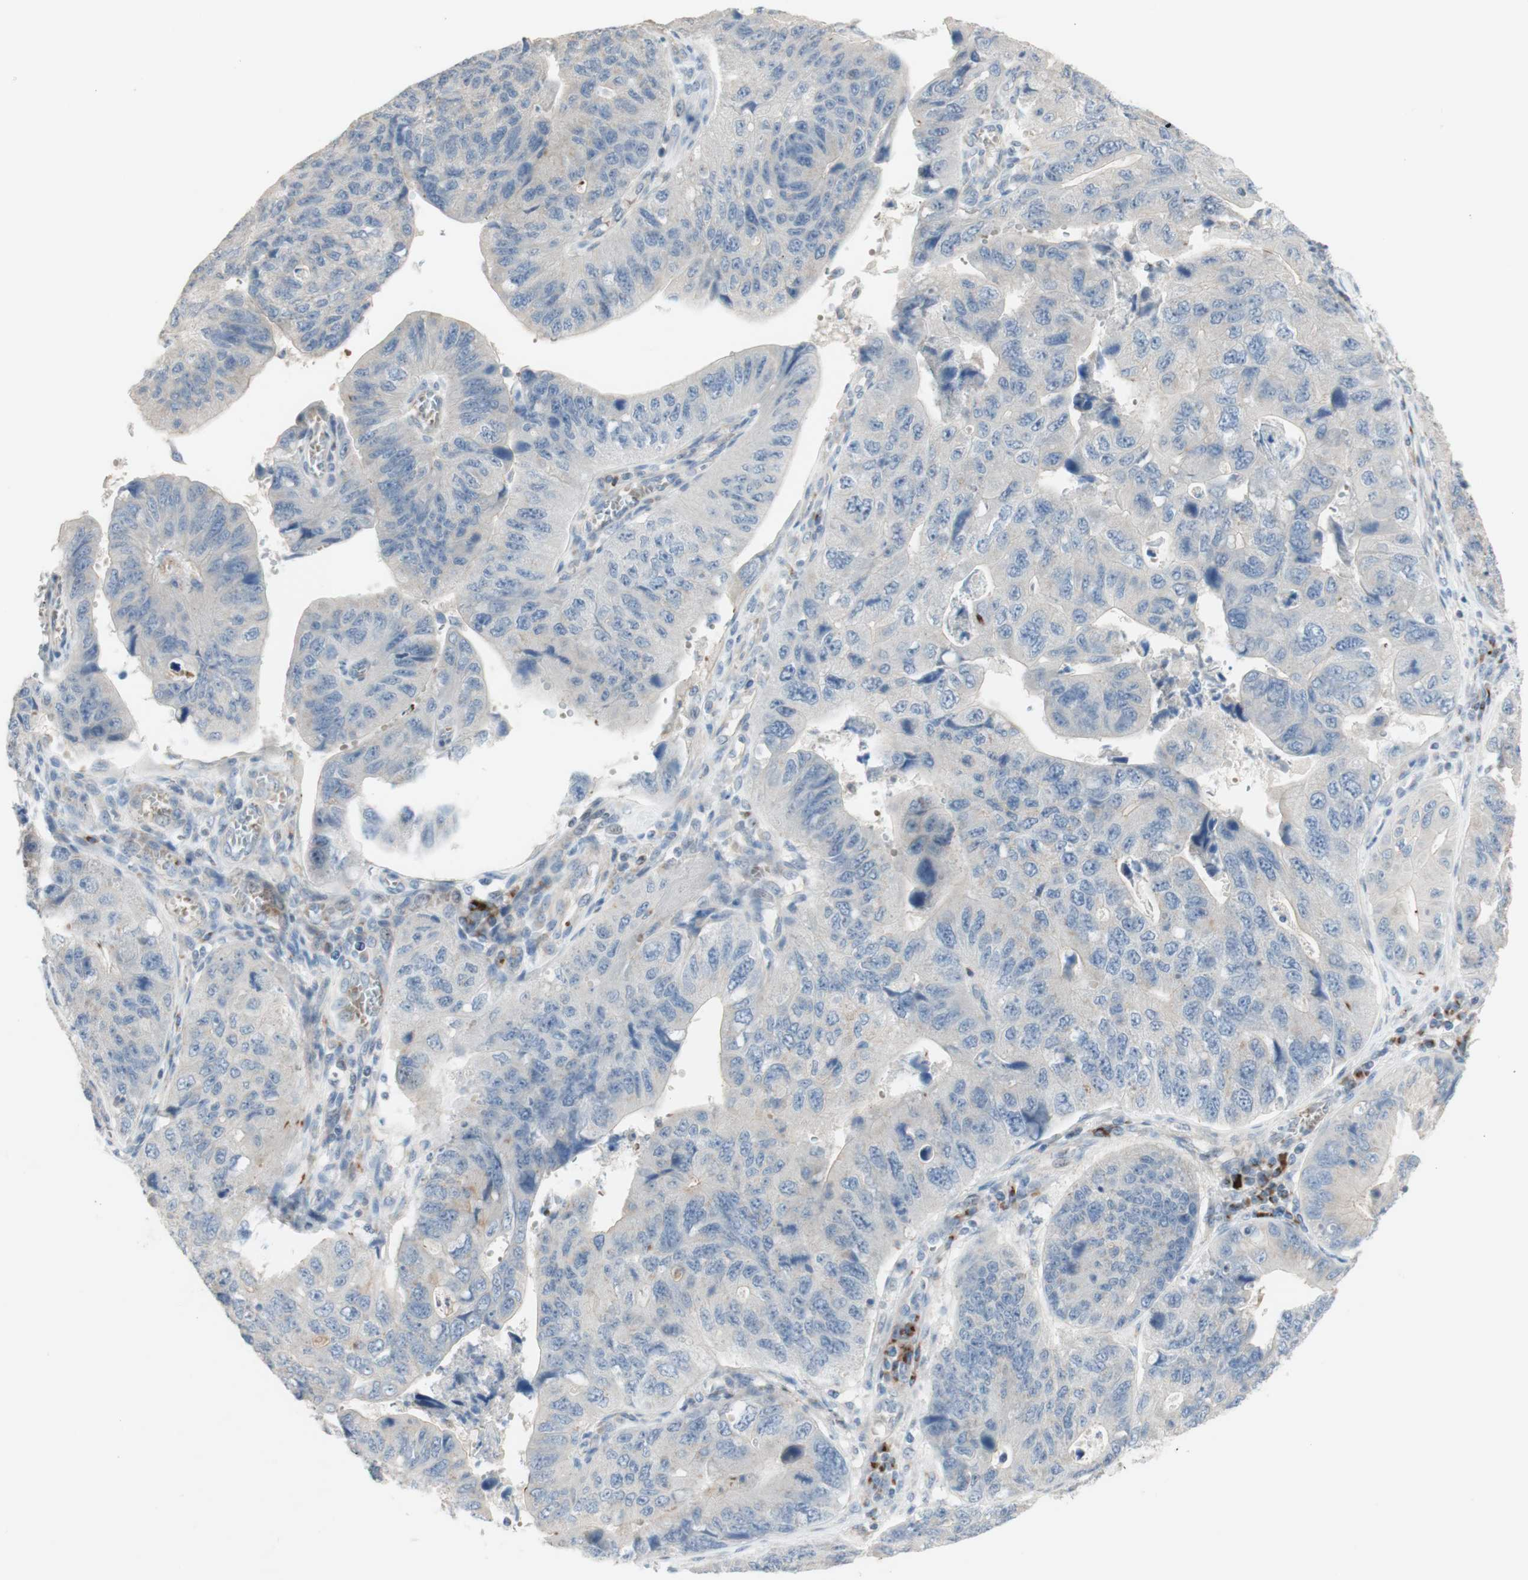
{"staining": {"intensity": "negative", "quantity": "none", "location": "none"}, "tissue": "stomach cancer", "cell_type": "Tumor cells", "image_type": "cancer", "snomed": [{"axis": "morphology", "description": "Adenocarcinoma, NOS"}, {"axis": "topography", "description": "Stomach"}], "caption": "Tumor cells are negative for protein expression in human stomach cancer (adenocarcinoma).", "gene": "MANEA", "patient": {"sex": "male", "age": 59}}